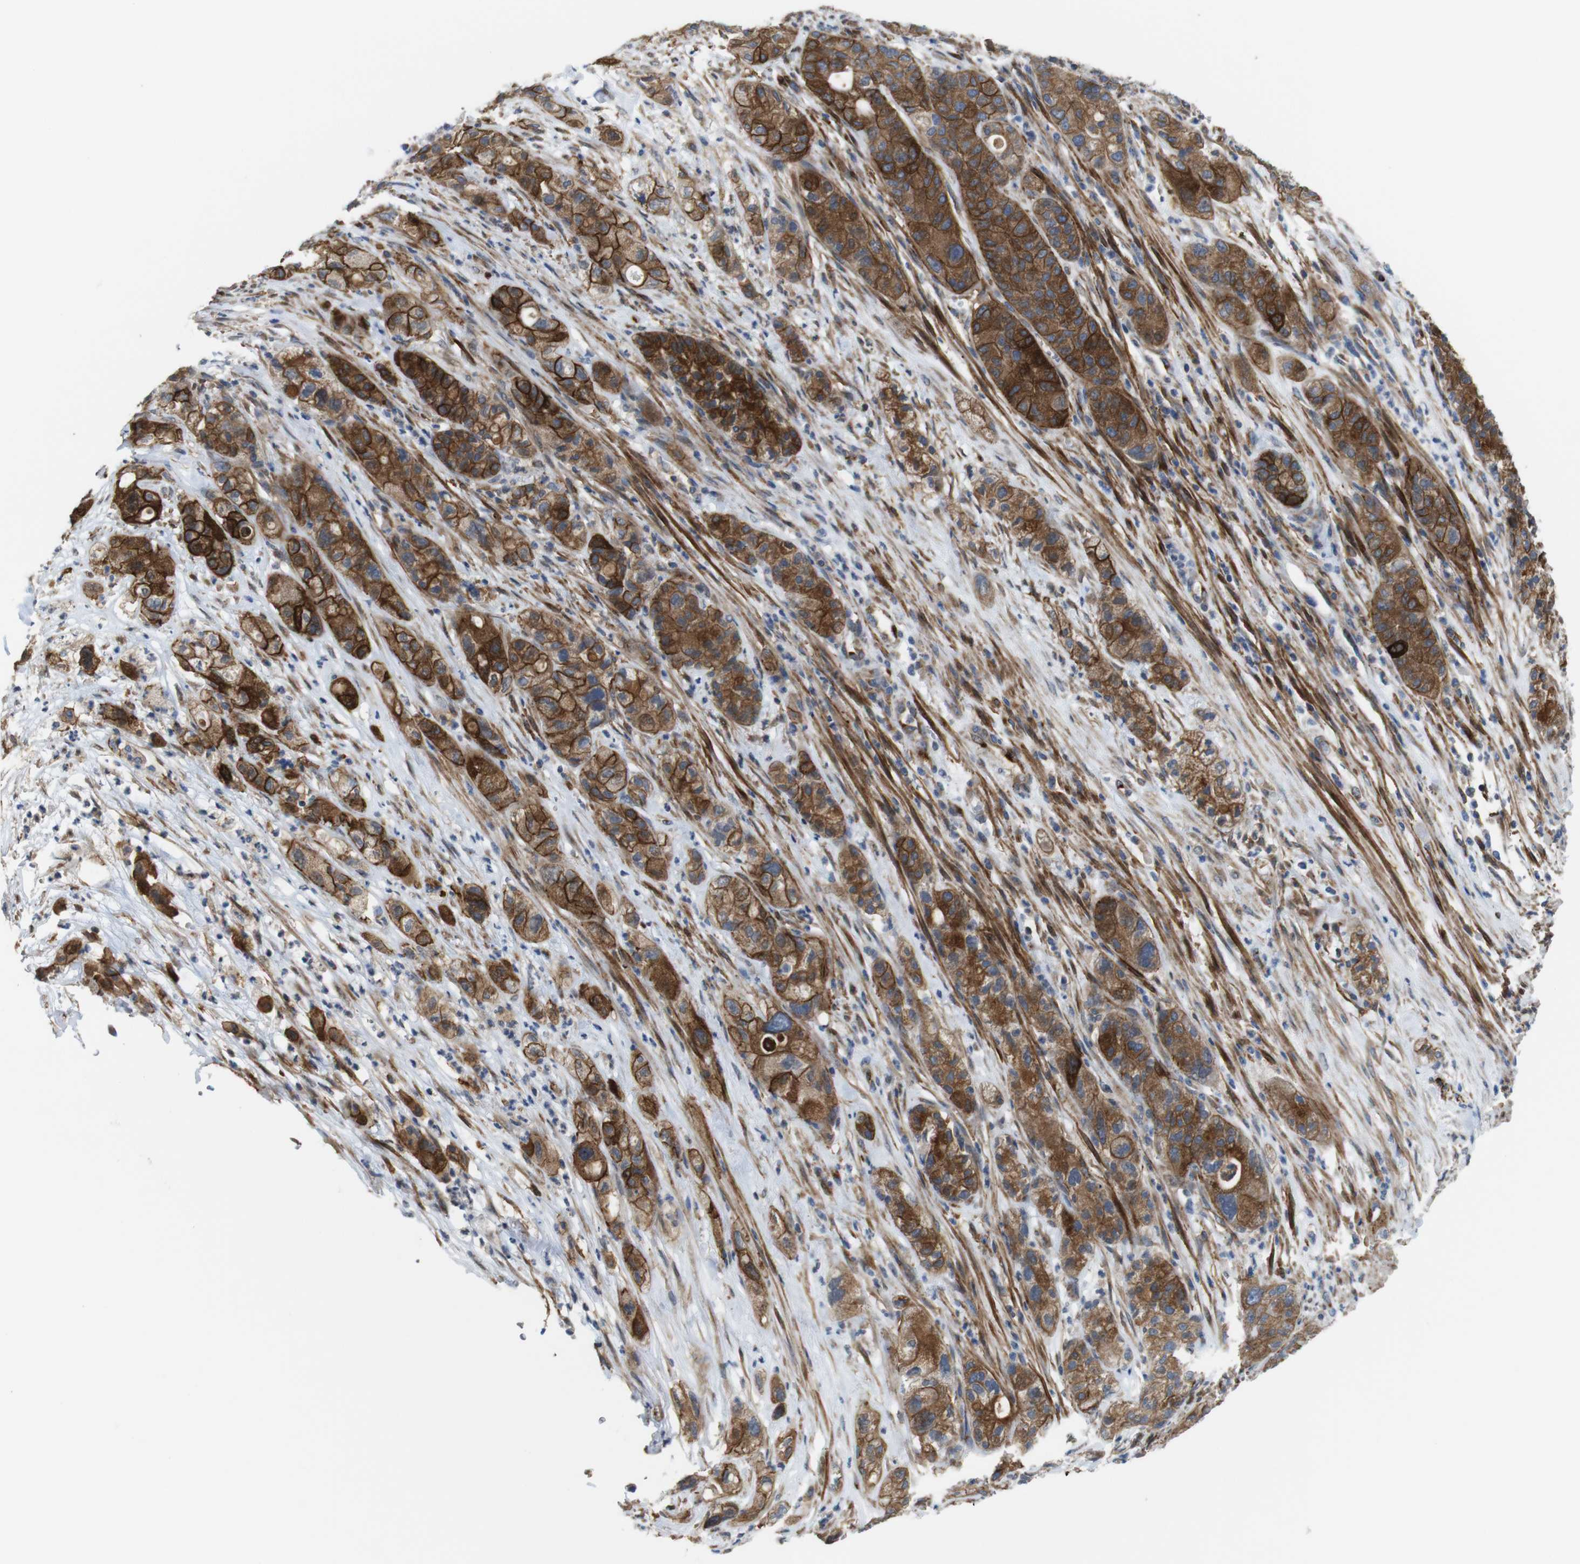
{"staining": {"intensity": "strong", "quantity": ">75%", "location": "cytoplasmic/membranous"}, "tissue": "pancreatic cancer", "cell_type": "Tumor cells", "image_type": "cancer", "snomed": [{"axis": "morphology", "description": "Adenocarcinoma, NOS"}, {"axis": "topography", "description": "Pancreas"}], "caption": "Protein analysis of pancreatic cancer (adenocarcinoma) tissue reveals strong cytoplasmic/membranous staining in about >75% of tumor cells. (Stains: DAB (3,3'-diaminobenzidine) in brown, nuclei in blue, Microscopy: brightfield microscopy at high magnification).", "gene": "EFCAB14", "patient": {"sex": "female", "age": 78}}